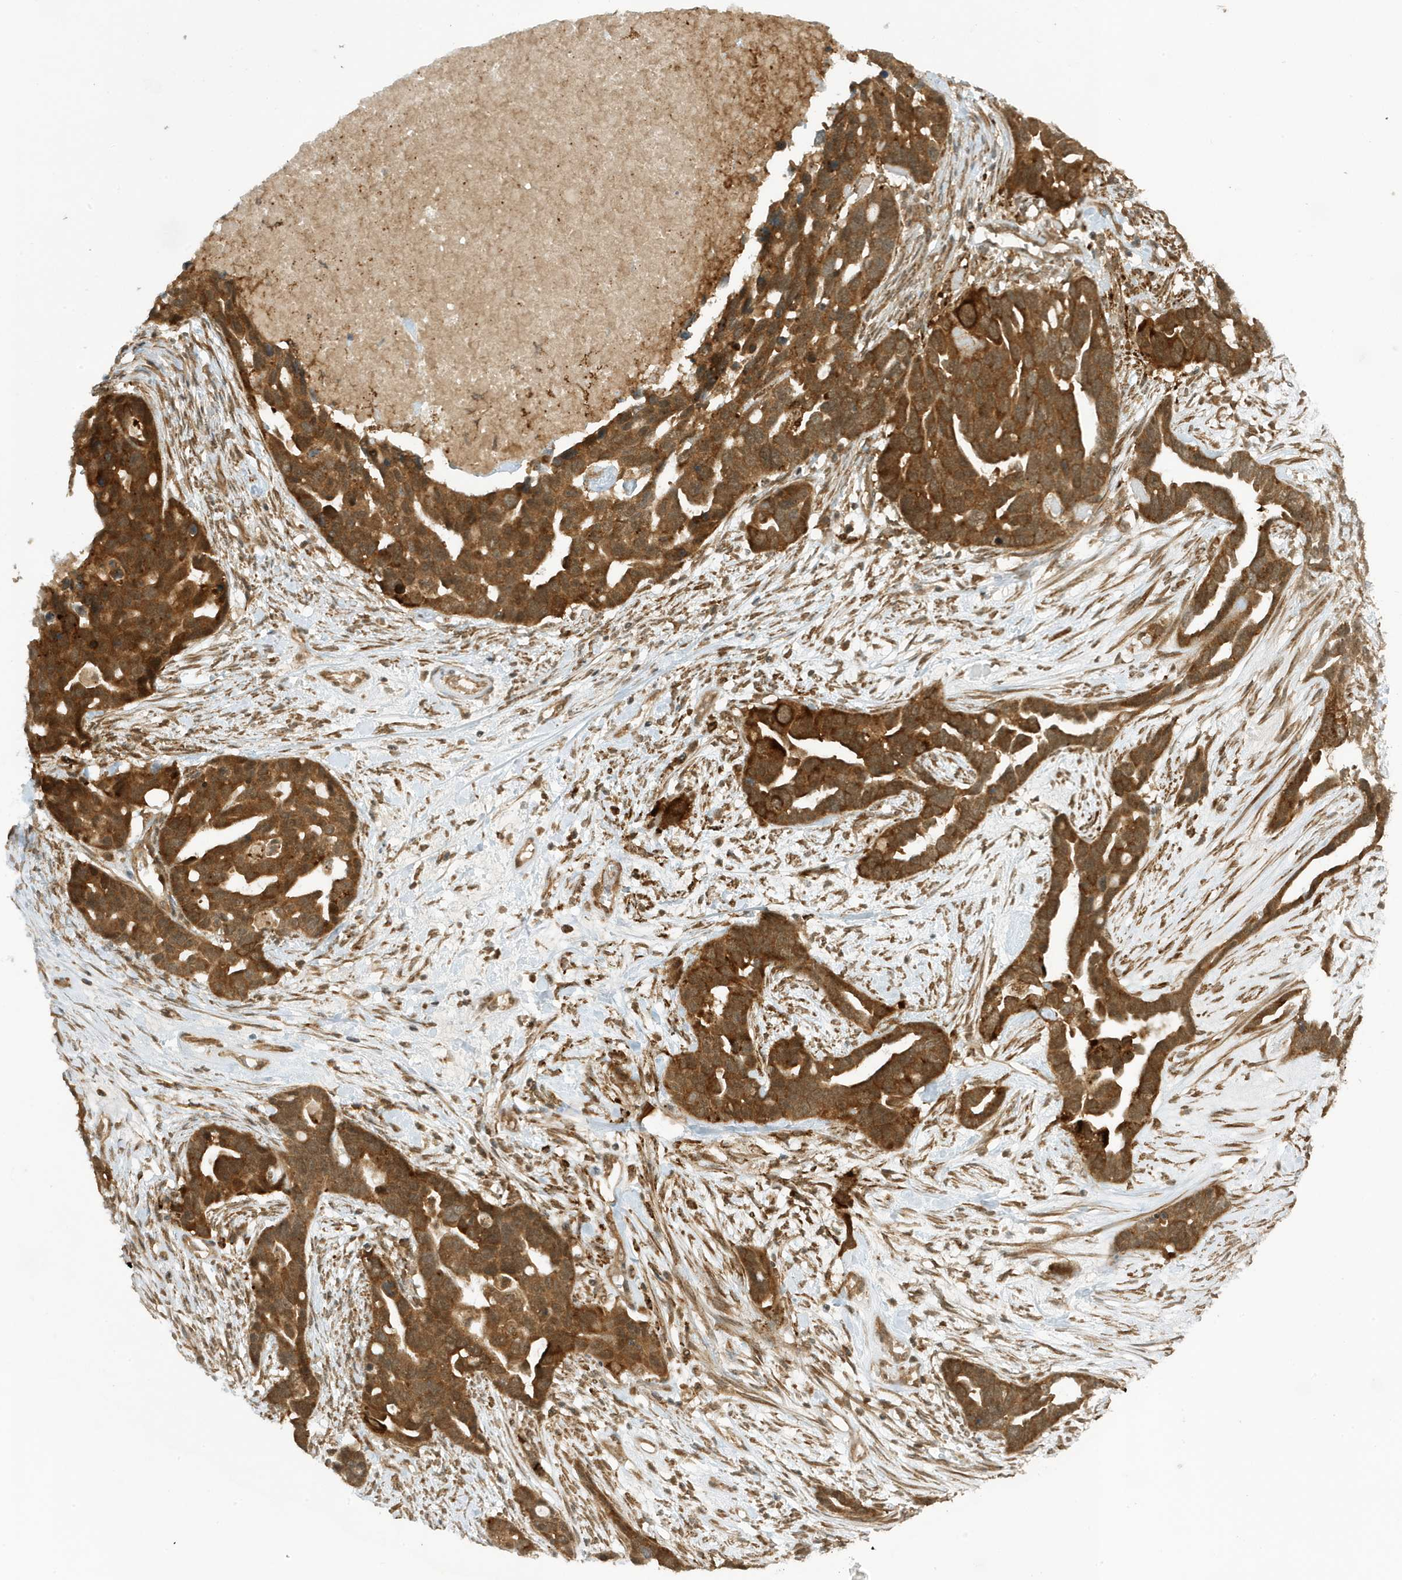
{"staining": {"intensity": "strong", "quantity": ">75%", "location": "cytoplasmic/membranous"}, "tissue": "ovarian cancer", "cell_type": "Tumor cells", "image_type": "cancer", "snomed": [{"axis": "morphology", "description": "Cystadenocarcinoma, serous, NOS"}, {"axis": "topography", "description": "Ovary"}], "caption": "An image of human ovarian cancer (serous cystadenocarcinoma) stained for a protein displays strong cytoplasmic/membranous brown staining in tumor cells.", "gene": "DHX36", "patient": {"sex": "female", "age": 54}}